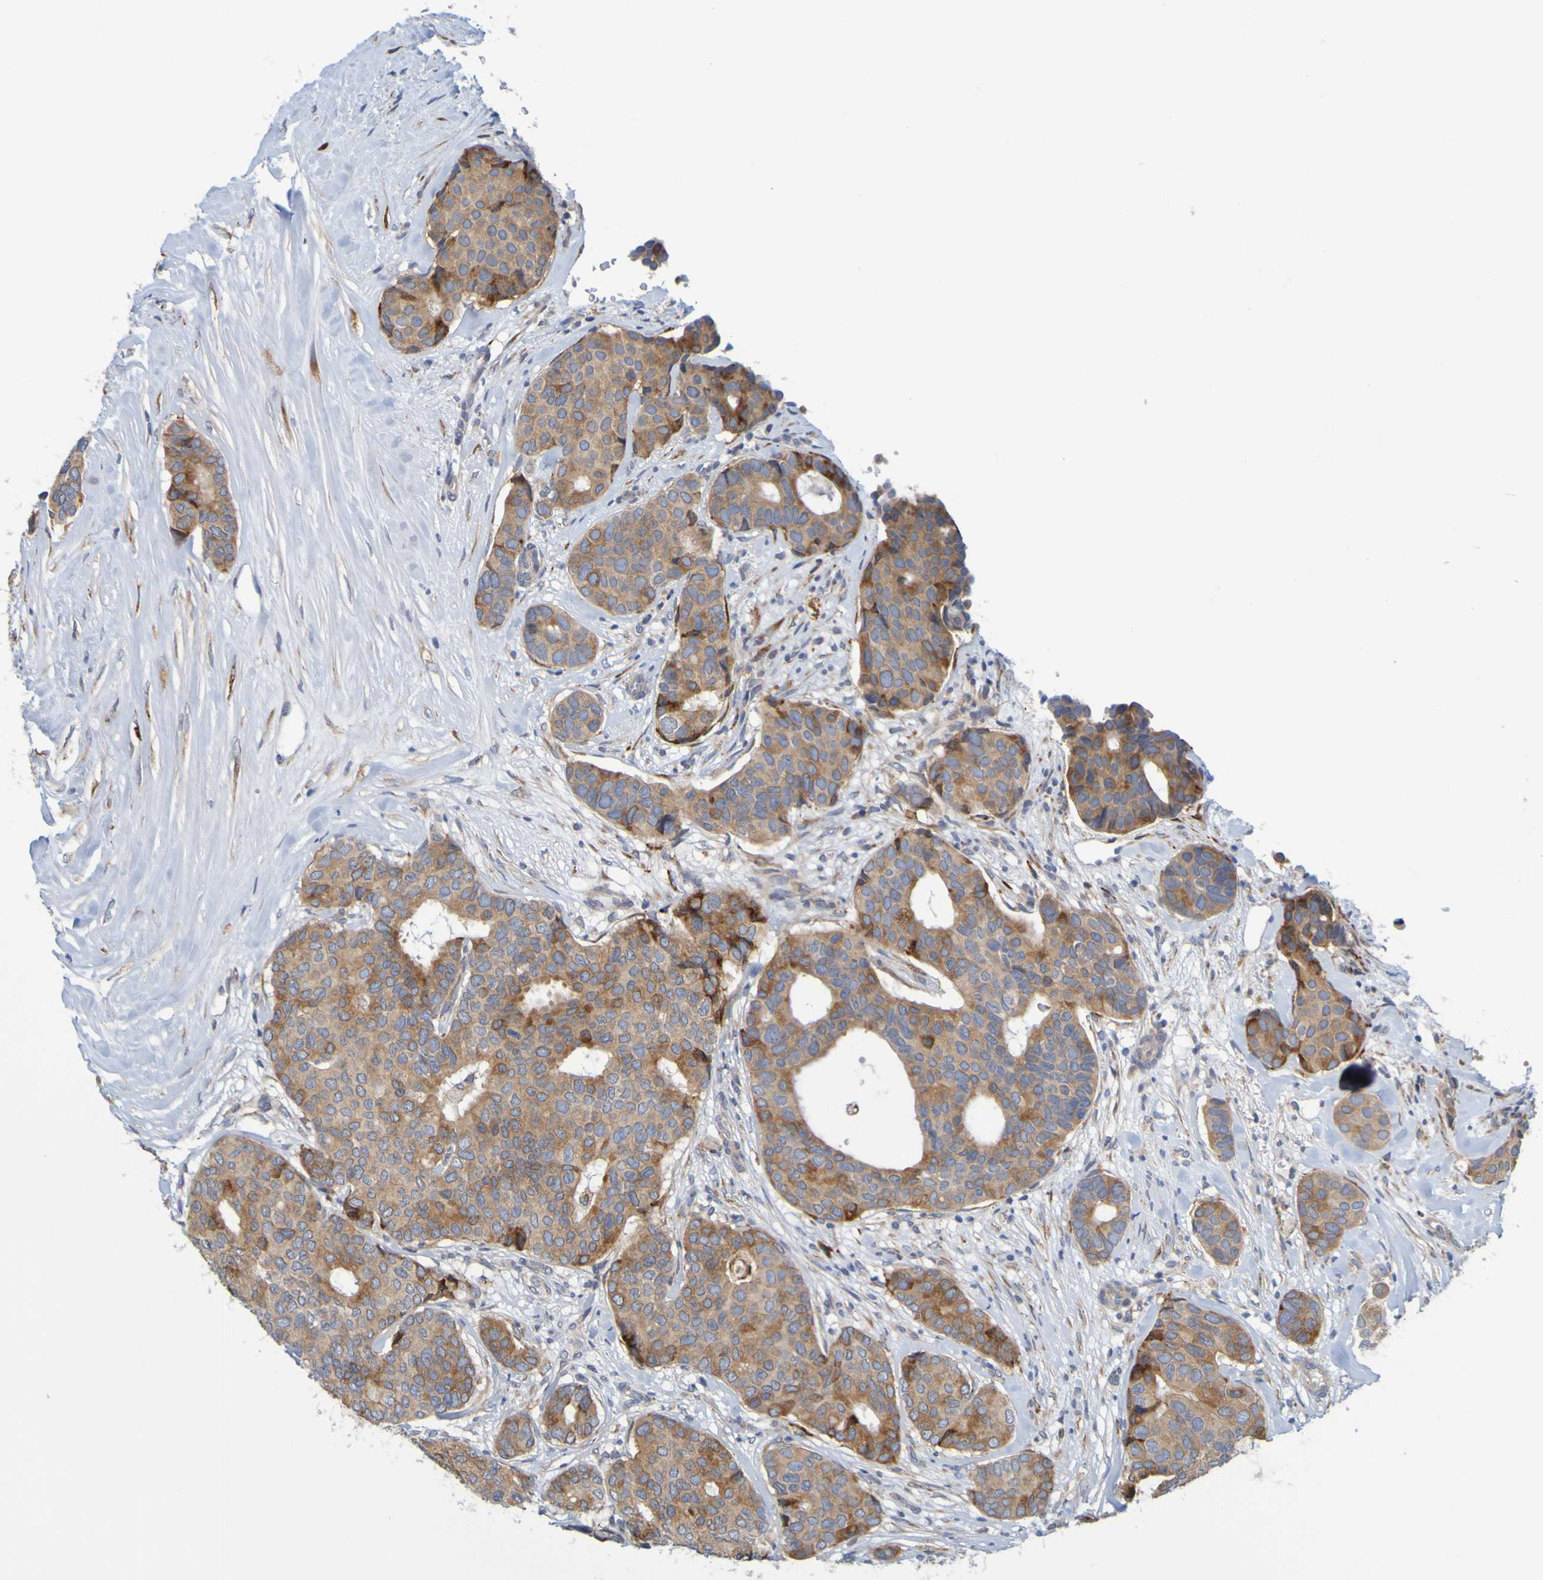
{"staining": {"intensity": "moderate", "quantity": ">75%", "location": "cytoplasmic/membranous"}, "tissue": "breast cancer", "cell_type": "Tumor cells", "image_type": "cancer", "snomed": [{"axis": "morphology", "description": "Duct carcinoma"}, {"axis": "topography", "description": "Breast"}], "caption": "Moderate cytoplasmic/membranous staining for a protein is present in approximately >75% of tumor cells of breast cancer (infiltrating ductal carcinoma) using immunohistochemistry (IHC).", "gene": "SIL1", "patient": {"sex": "female", "age": 75}}